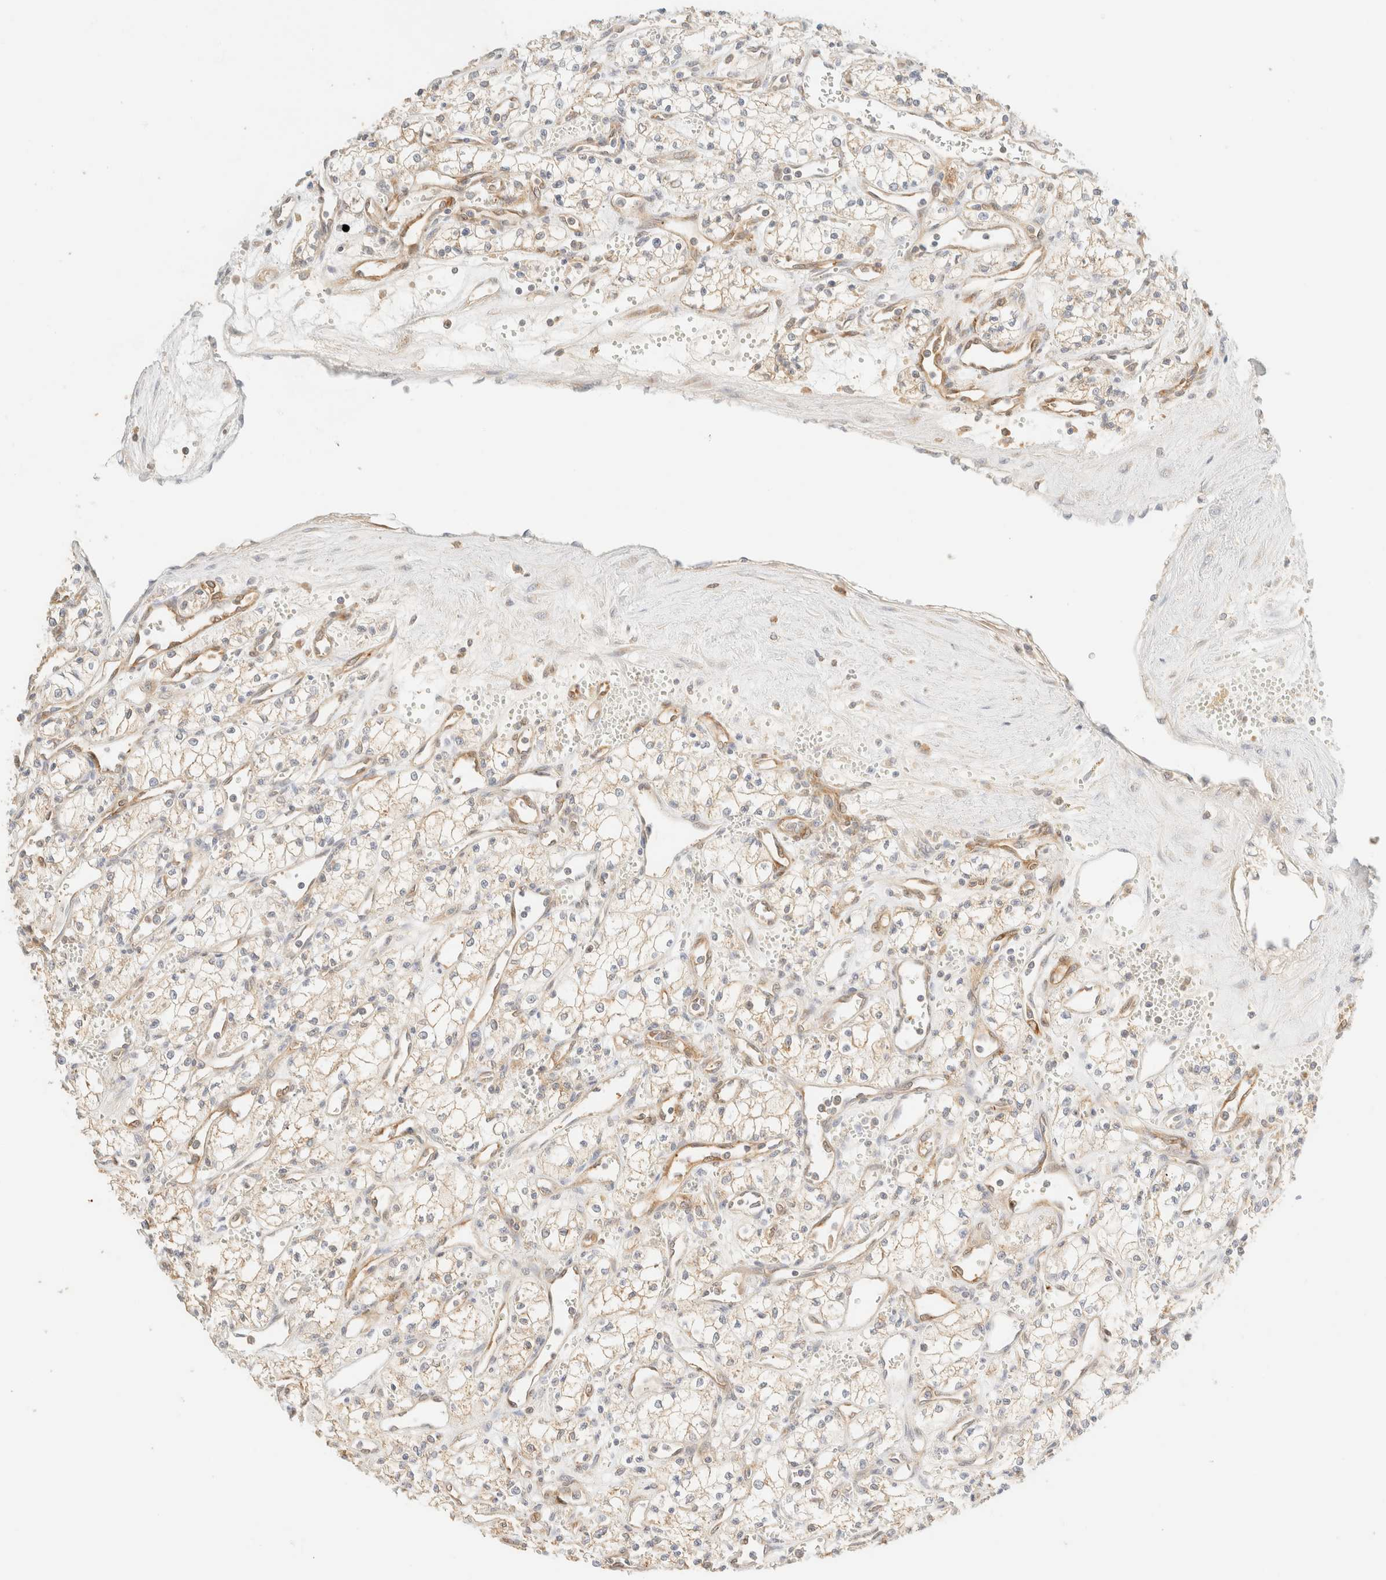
{"staining": {"intensity": "weak", "quantity": "<25%", "location": "cytoplasmic/membranous"}, "tissue": "renal cancer", "cell_type": "Tumor cells", "image_type": "cancer", "snomed": [{"axis": "morphology", "description": "Adenocarcinoma, NOS"}, {"axis": "topography", "description": "Kidney"}], "caption": "Immunohistochemical staining of renal cancer shows no significant staining in tumor cells.", "gene": "FHOD1", "patient": {"sex": "male", "age": 59}}